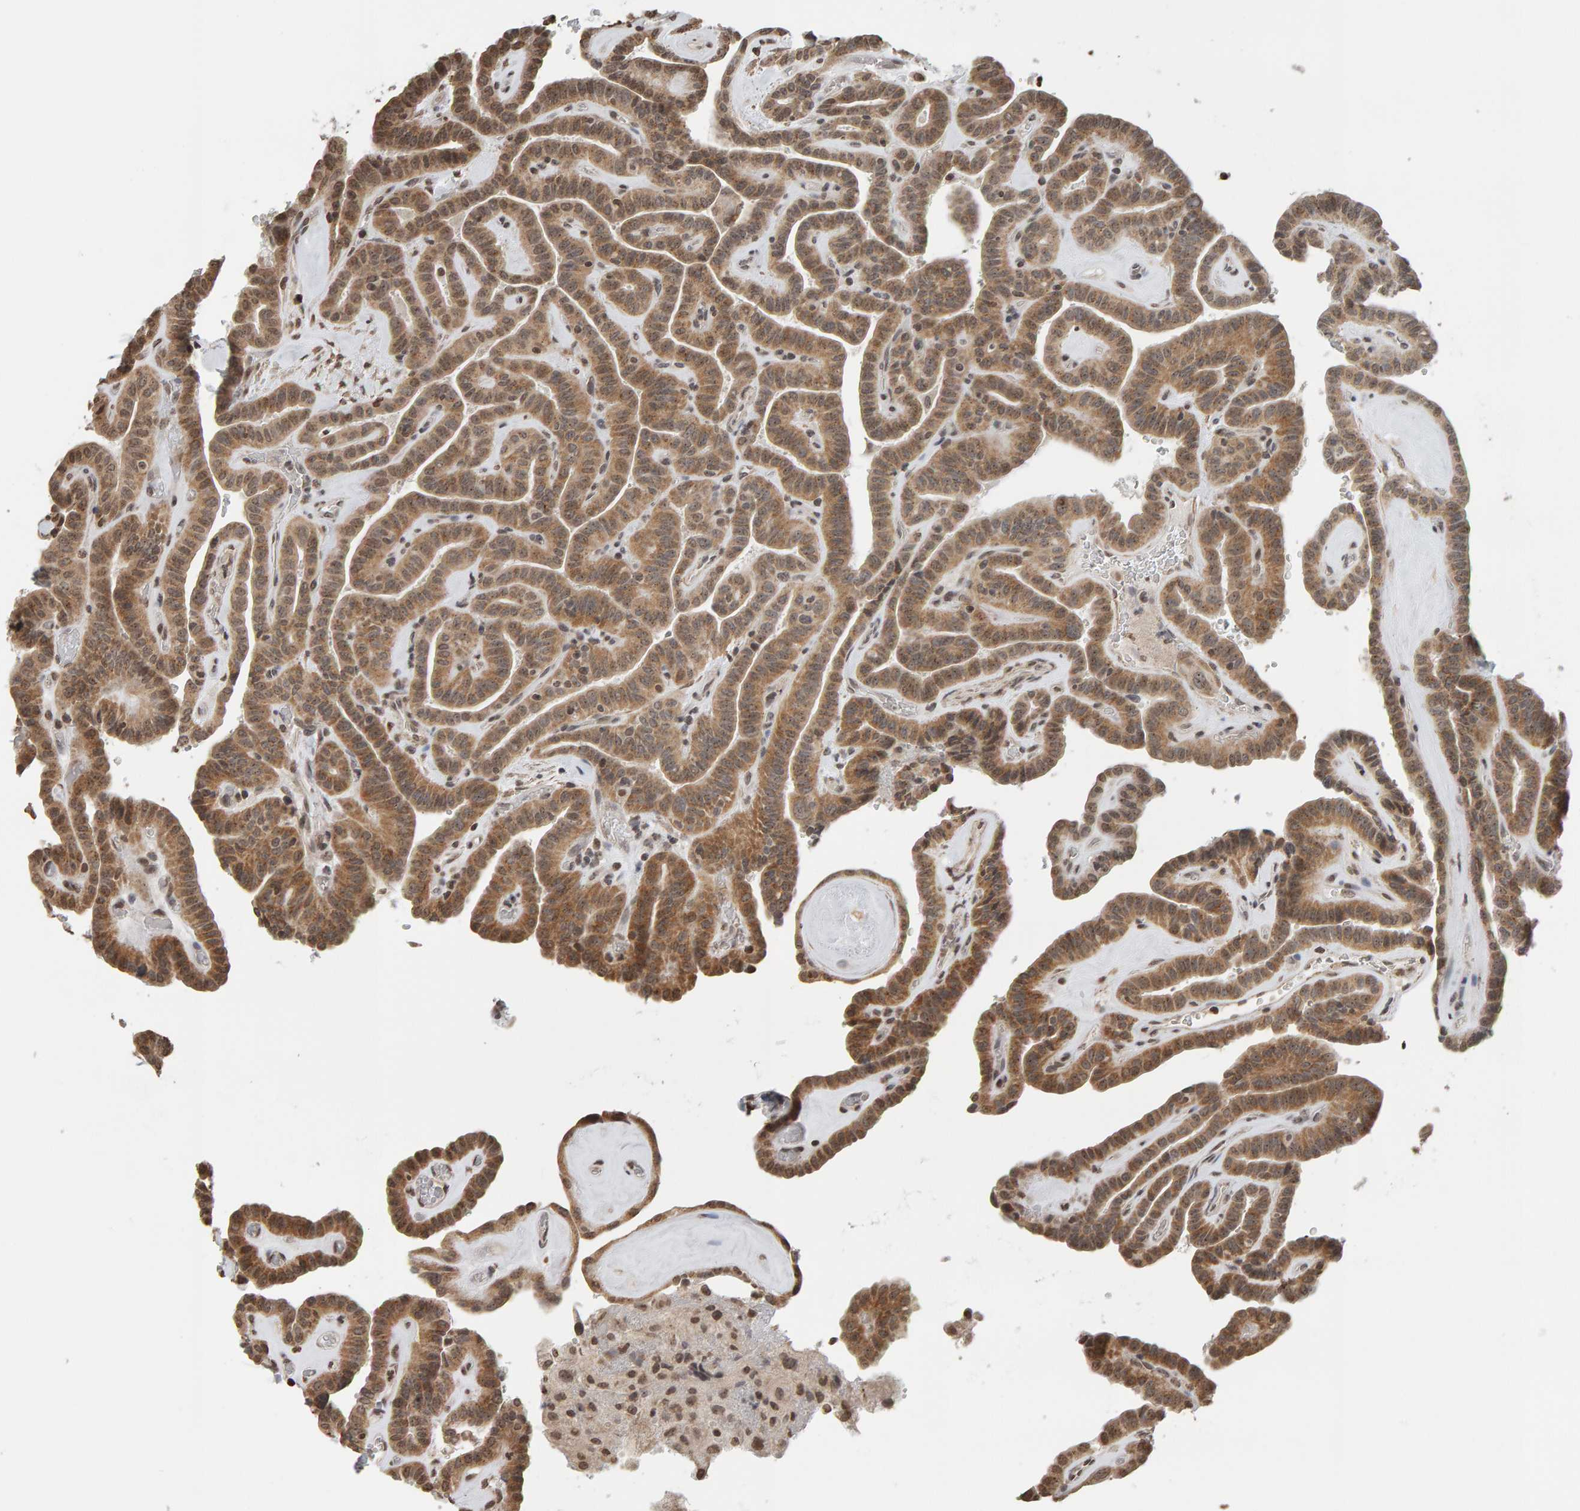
{"staining": {"intensity": "moderate", "quantity": ">75%", "location": "cytoplasmic/membranous"}, "tissue": "thyroid cancer", "cell_type": "Tumor cells", "image_type": "cancer", "snomed": [{"axis": "morphology", "description": "Papillary adenocarcinoma, NOS"}, {"axis": "topography", "description": "Thyroid gland"}], "caption": "Immunohistochemistry staining of thyroid cancer, which reveals medium levels of moderate cytoplasmic/membranous expression in approximately >75% of tumor cells indicating moderate cytoplasmic/membranous protein staining. The staining was performed using DAB (3,3'-diaminobenzidine) (brown) for protein detection and nuclei were counterstained in hematoxylin (blue).", "gene": "AFF4", "patient": {"sex": "male", "age": 77}}